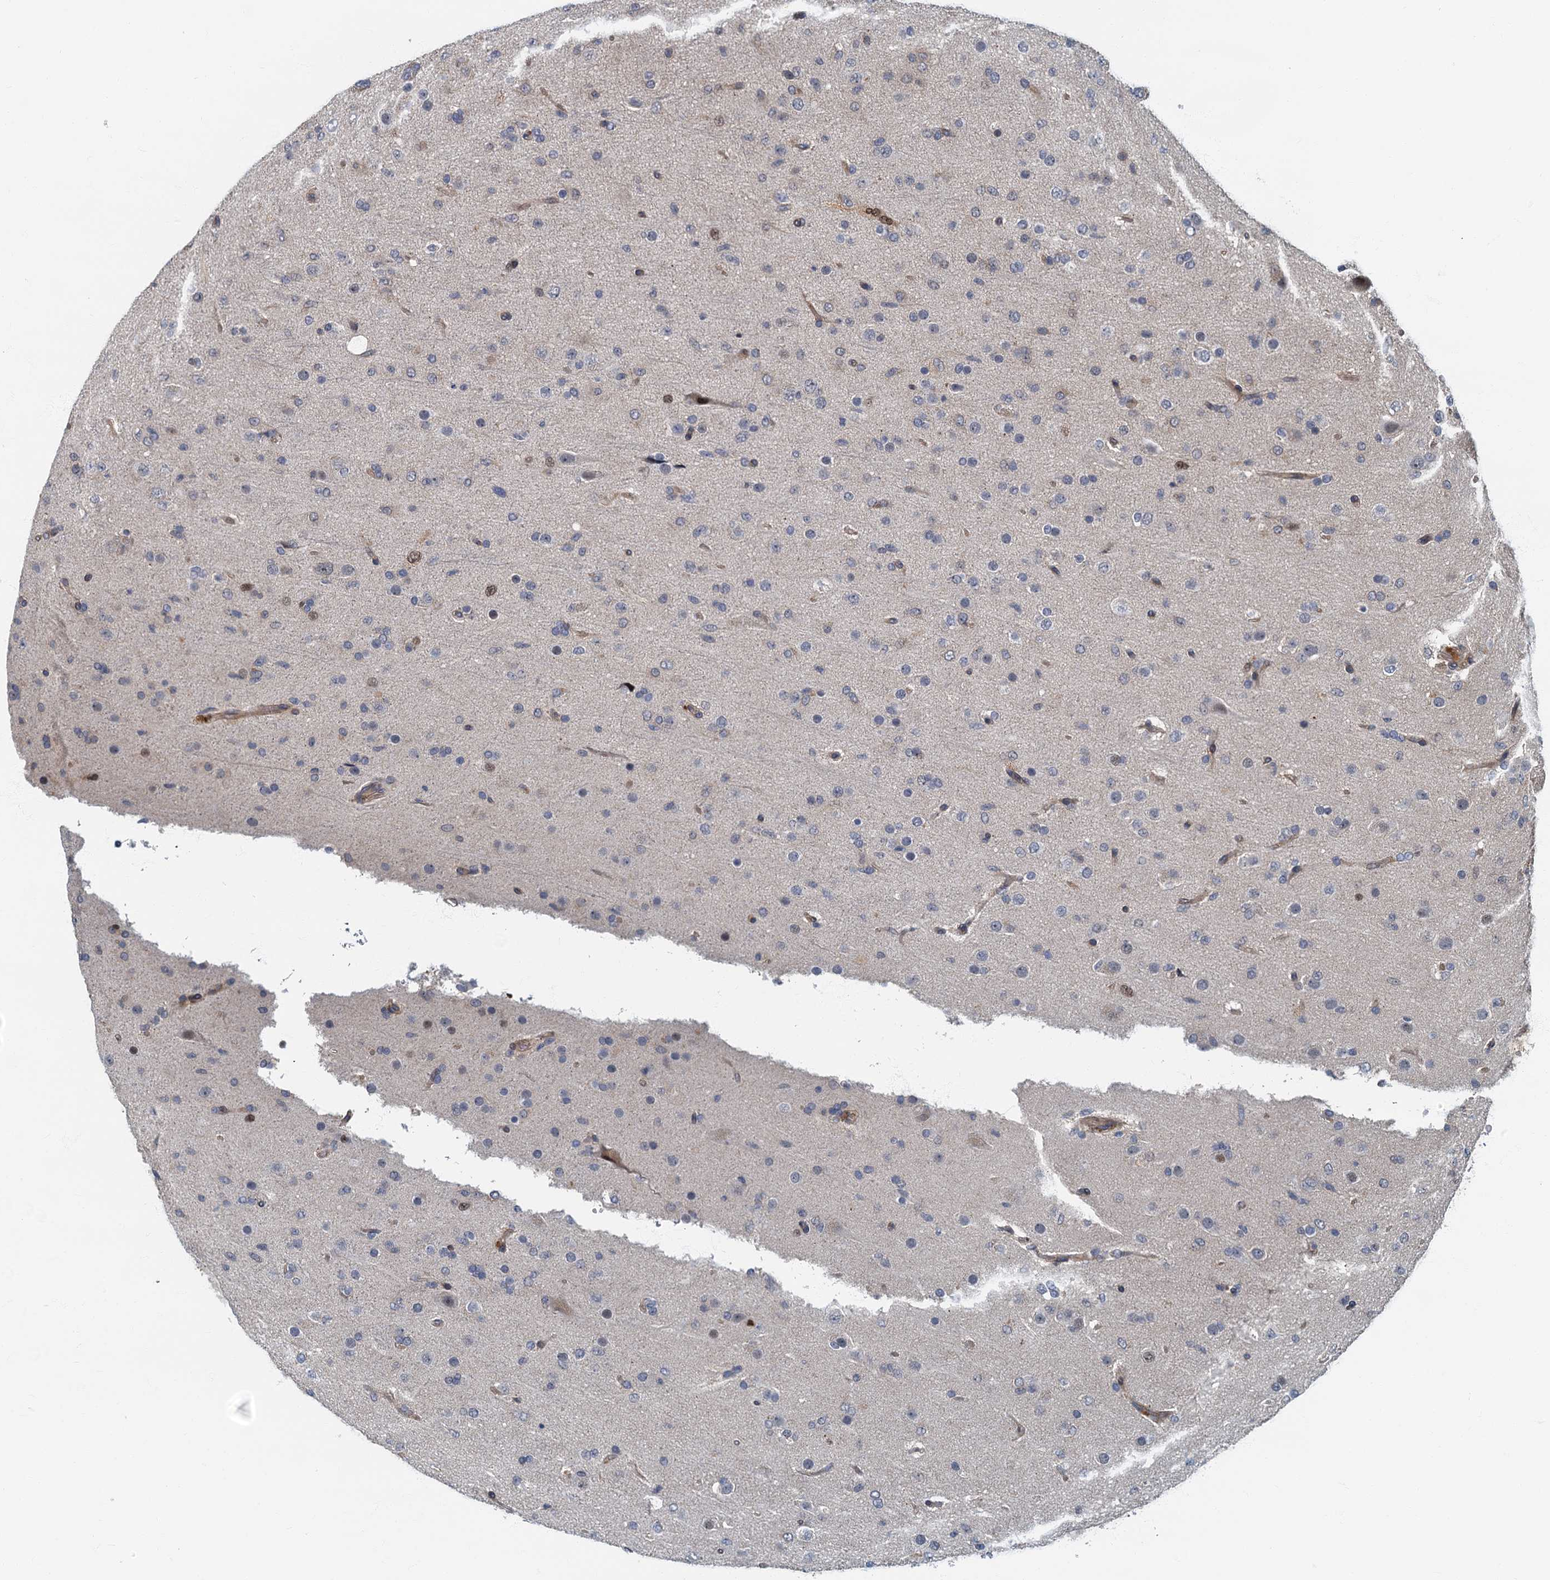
{"staining": {"intensity": "negative", "quantity": "none", "location": "none"}, "tissue": "glioma", "cell_type": "Tumor cells", "image_type": "cancer", "snomed": [{"axis": "morphology", "description": "Glioma, malignant, Low grade"}, {"axis": "topography", "description": "Brain"}], "caption": "Immunohistochemical staining of malignant low-grade glioma reveals no significant expression in tumor cells.", "gene": "CKAP2L", "patient": {"sex": "male", "age": 65}}